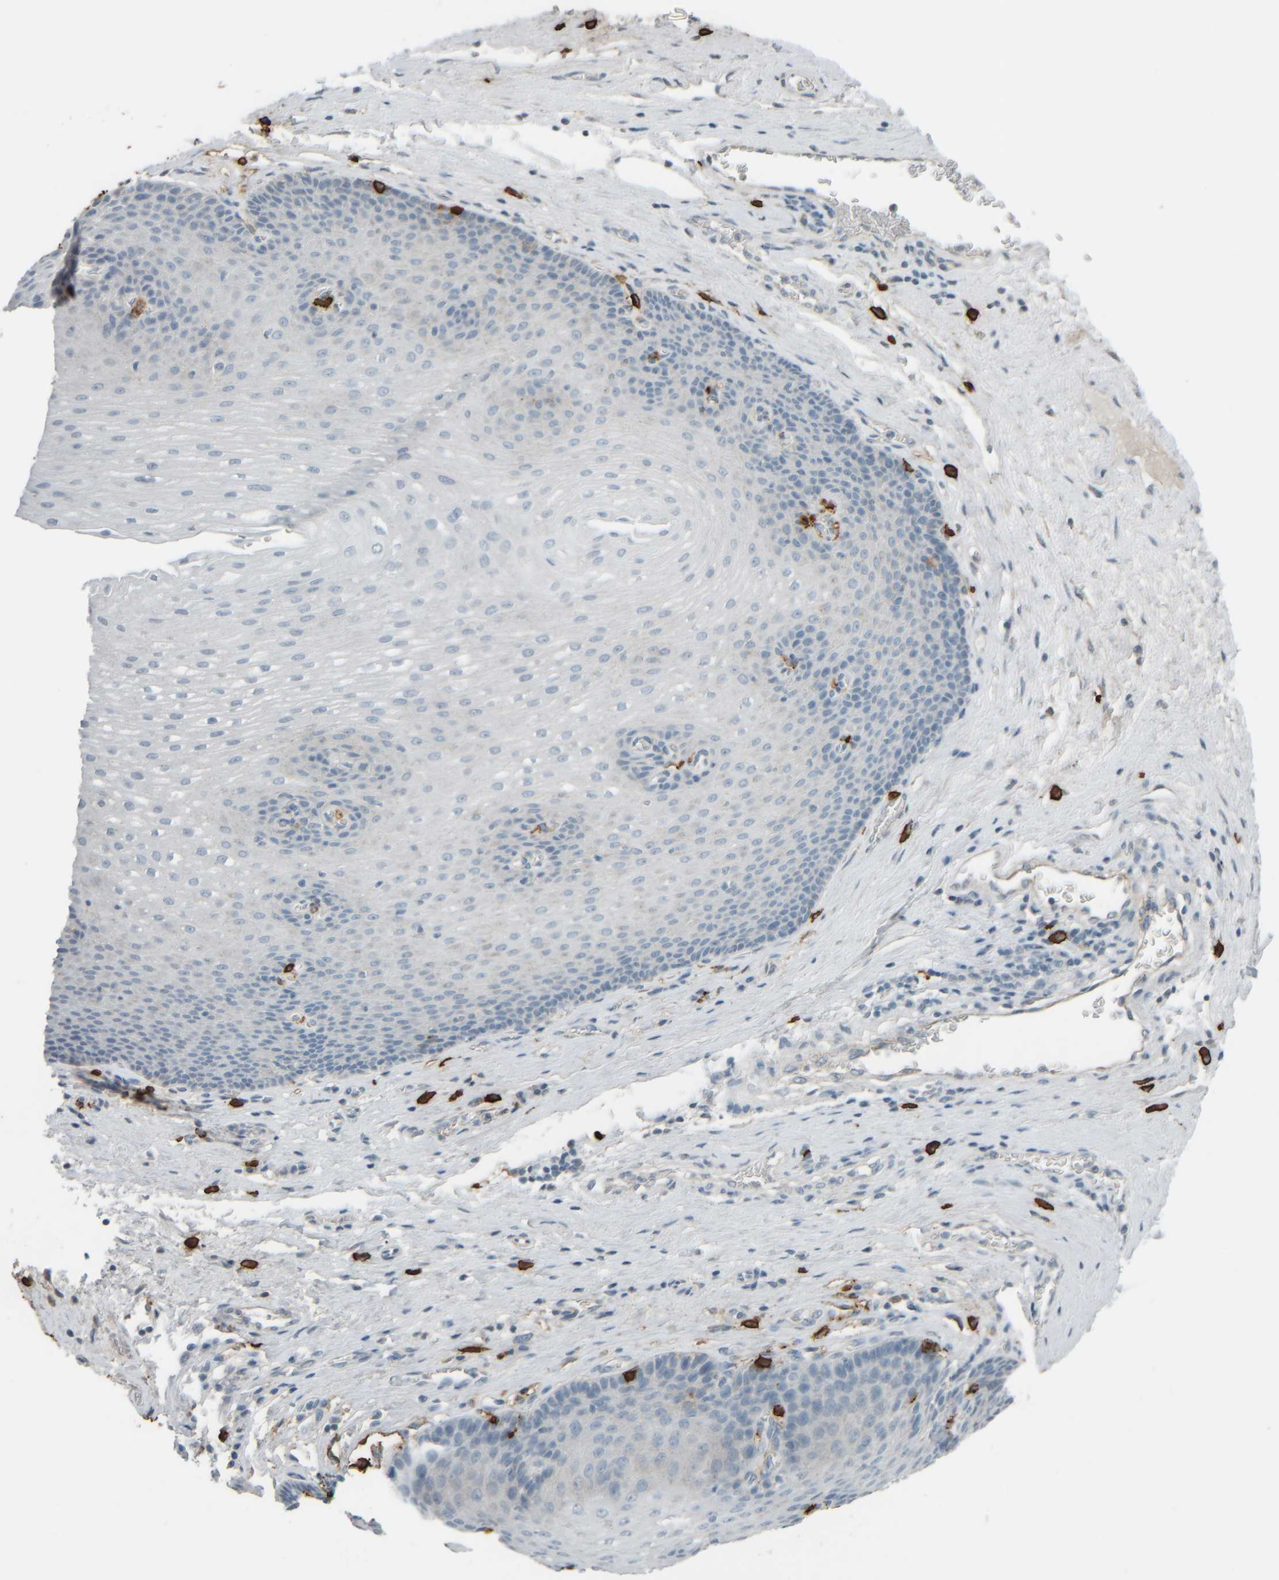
{"staining": {"intensity": "negative", "quantity": "none", "location": "none"}, "tissue": "esophagus", "cell_type": "Squamous epithelial cells", "image_type": "normal", "snomed": [{"axis": "morphology", "description": "Normal tissue, NOS"}, {"axis": "topography", "description": "Esophagus"}], "caption": "Esophagus stained for a protein using IHC shows no expression squamous epithelial cells.", "gene": "TPSAB1", "patient": {"sex": "male", "age": 48}}